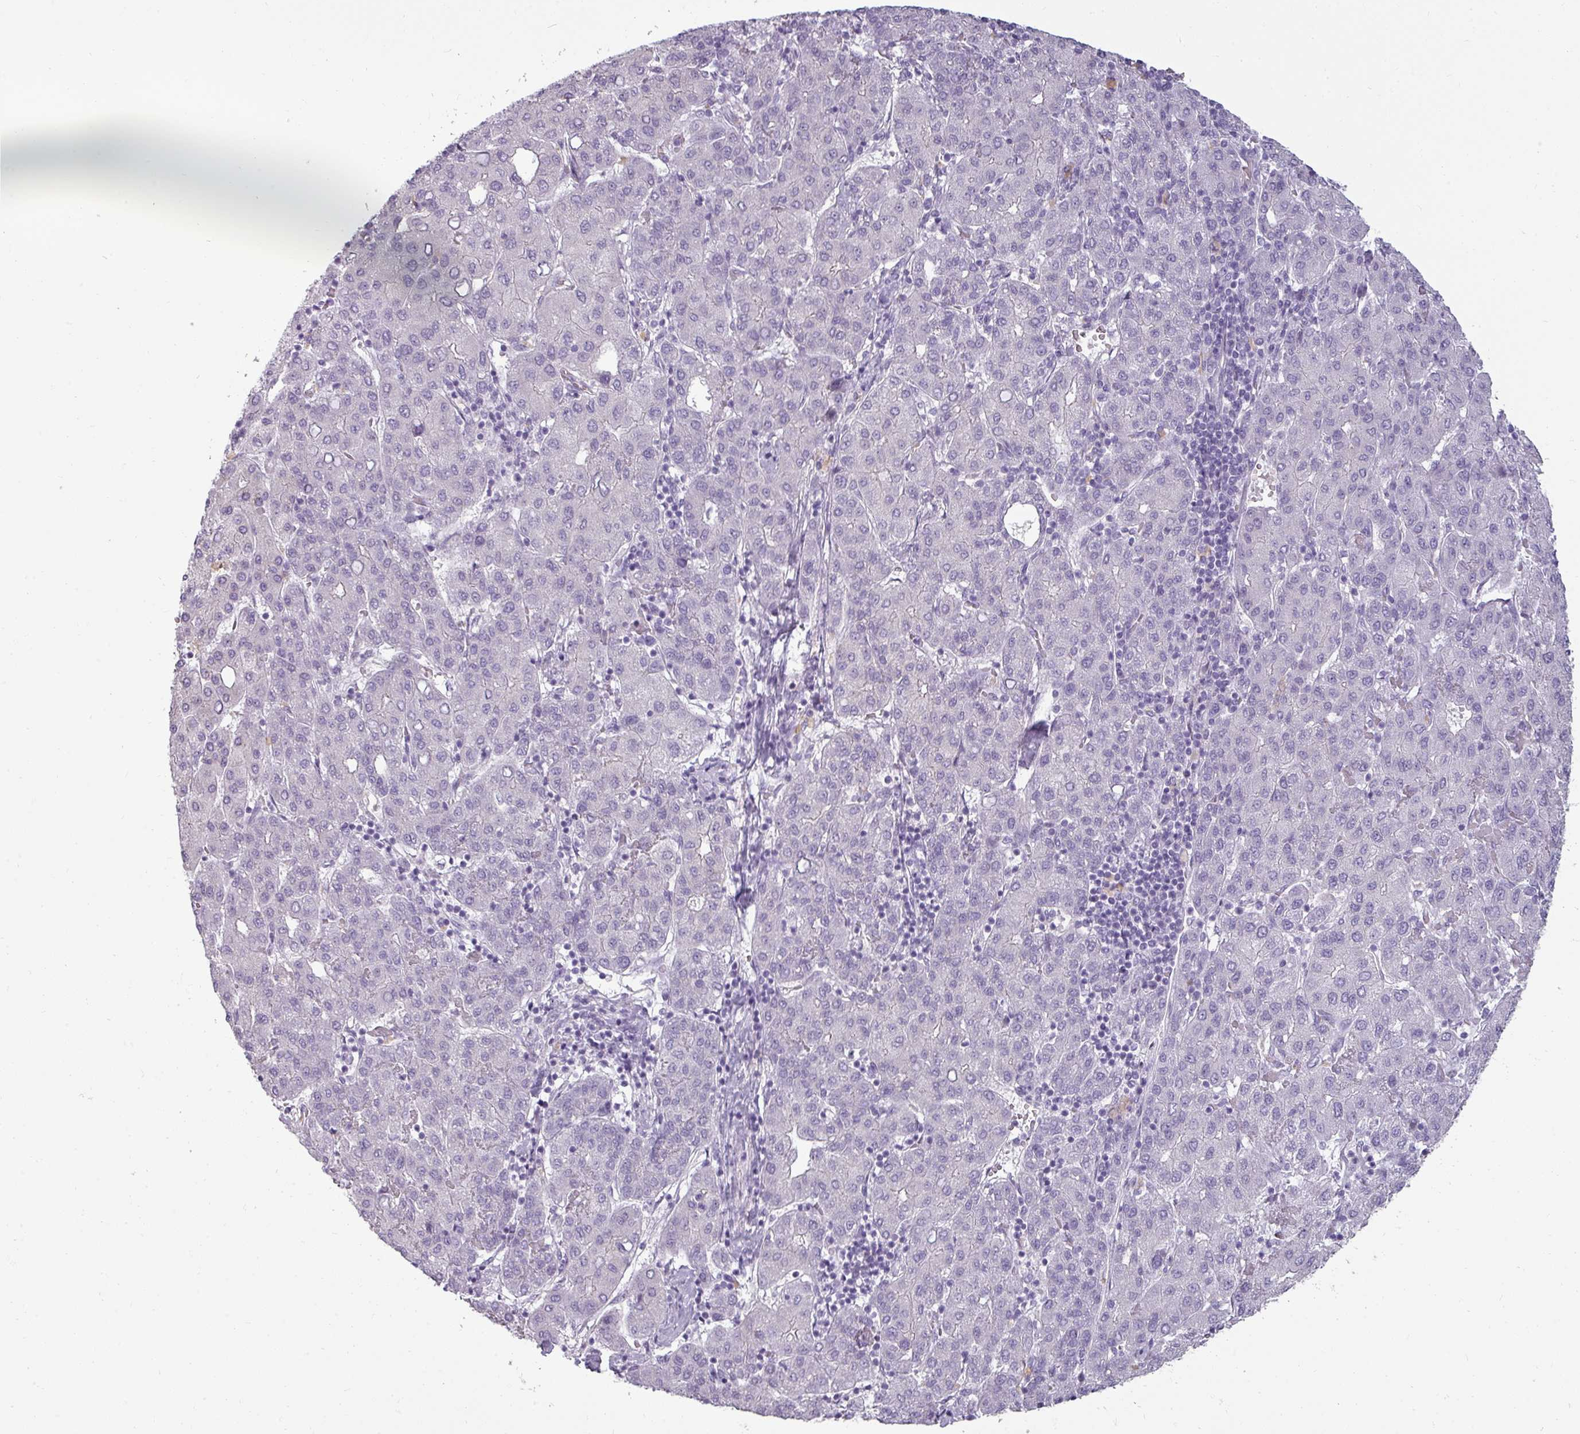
{"staining": {"intensity": "negative", "quantity": "none", "location": "none"}, "tissue": "liver cancer", "cell_type": "Tumor cells", "image_type": "cancer", "snomed": [{"axis": "morphology", "description": "Carcinoma, Hepatocellular, NOS"}, {"axis": "topography", "description": "Liver"}], "caption": "Immunohistochemistry (IHC) of human liver cancer (hepatocellular carcinoma) reveals no positivity in tumor cells. (Immunohistochemistry (IHC), brightfield microscopy, high magnification).", "gene": "ASB1", "patient": {"sex": "male", "age": 65}}